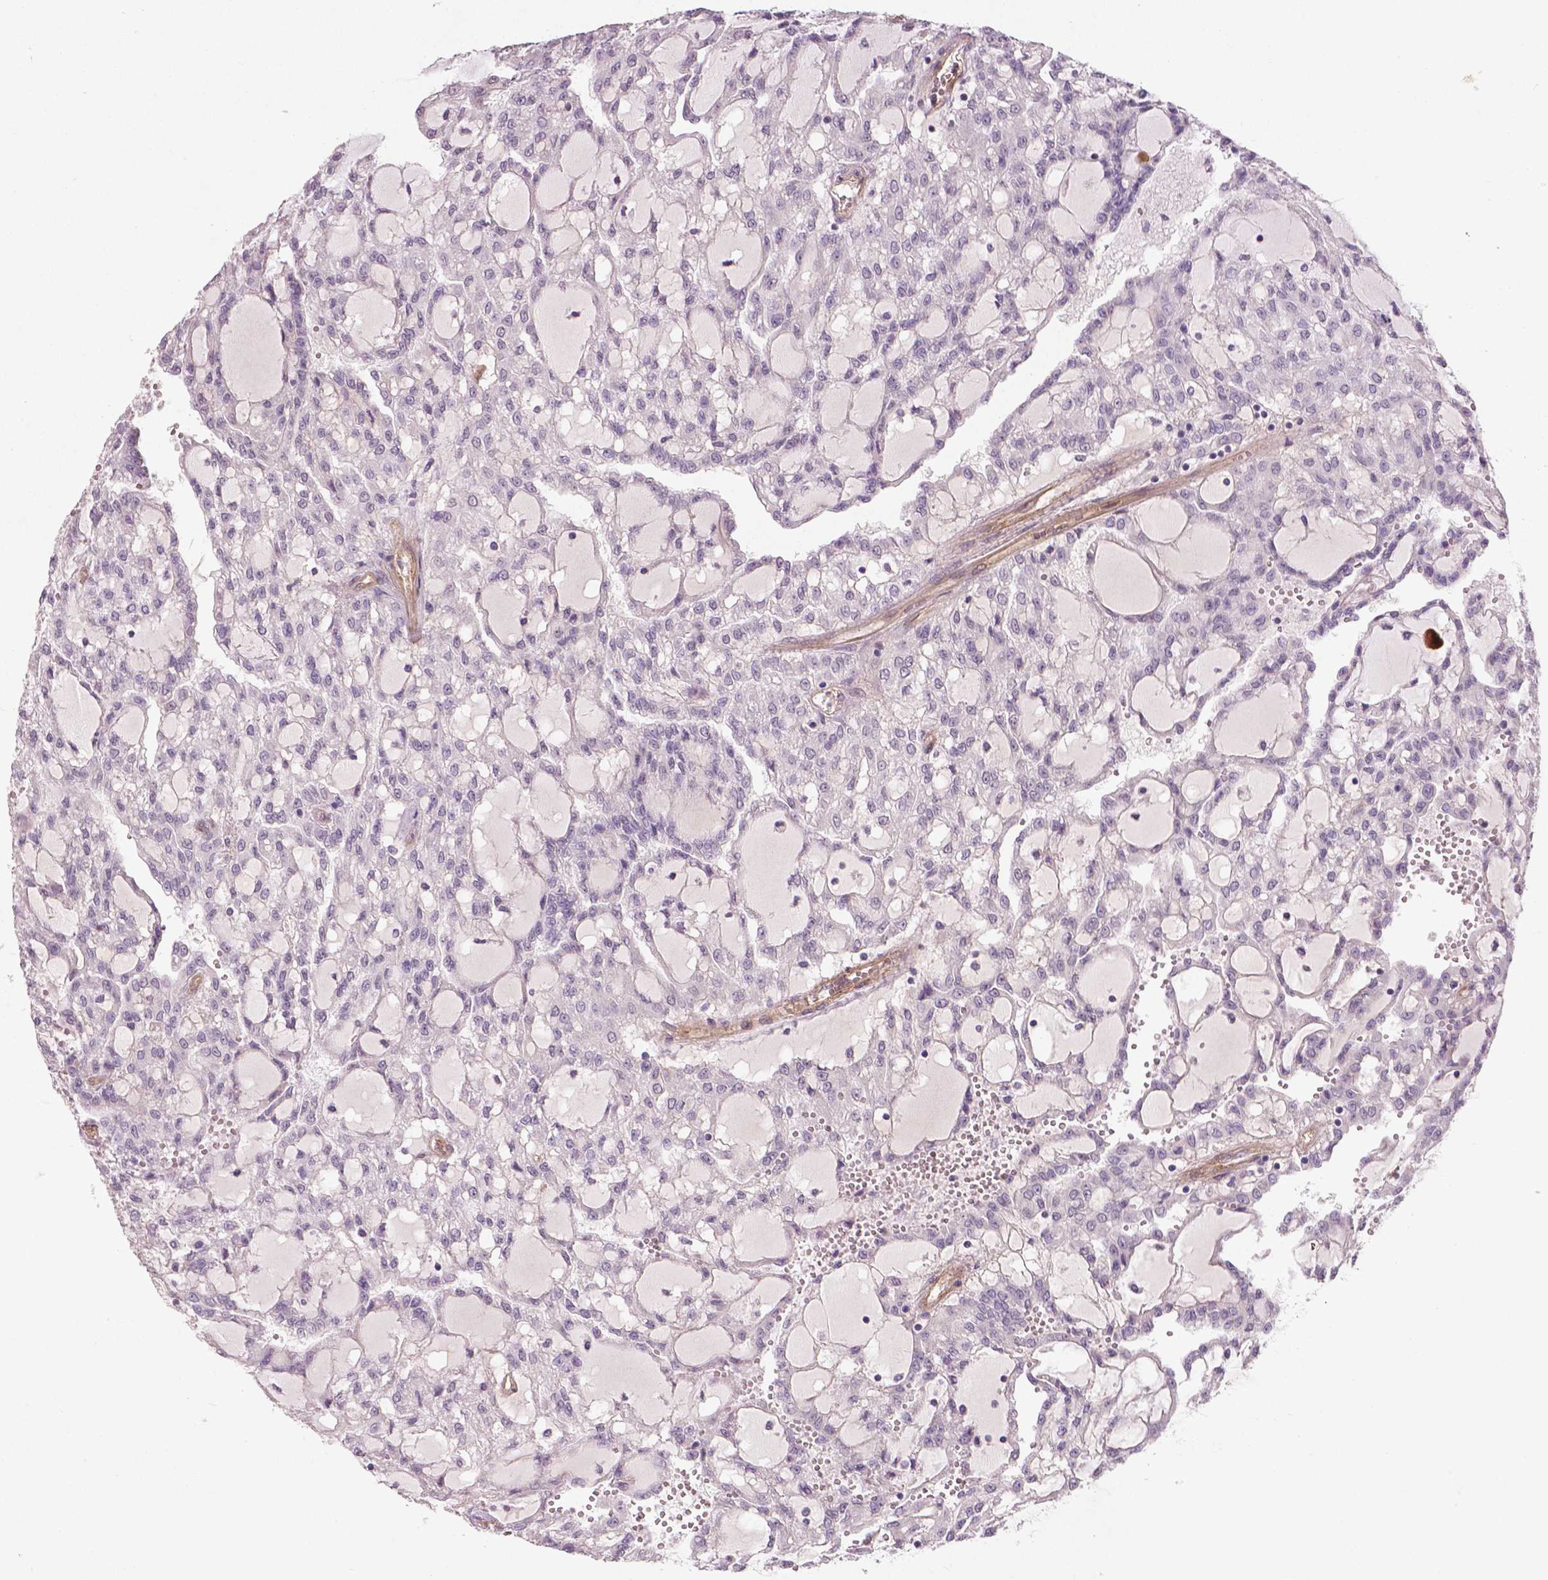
{"staining": {"intensity": "negative", "quantity": "none", "location": "none"}, "tissue": "renal cancer", "cell_type": "Tumor cells", "image_type": "cancer", "snomed": [{"axis": "morphology", "description": "Adenocarcinoma, NOS"}, {"axis": "topography", "description": "Kidney"}], "caption": "This is an immunohistochemistry photomicrograph of human renal cancer. There is no positivity in tumor cells.", "gene": "FLT1", "patient": {"sex": "male", "age": 63}}